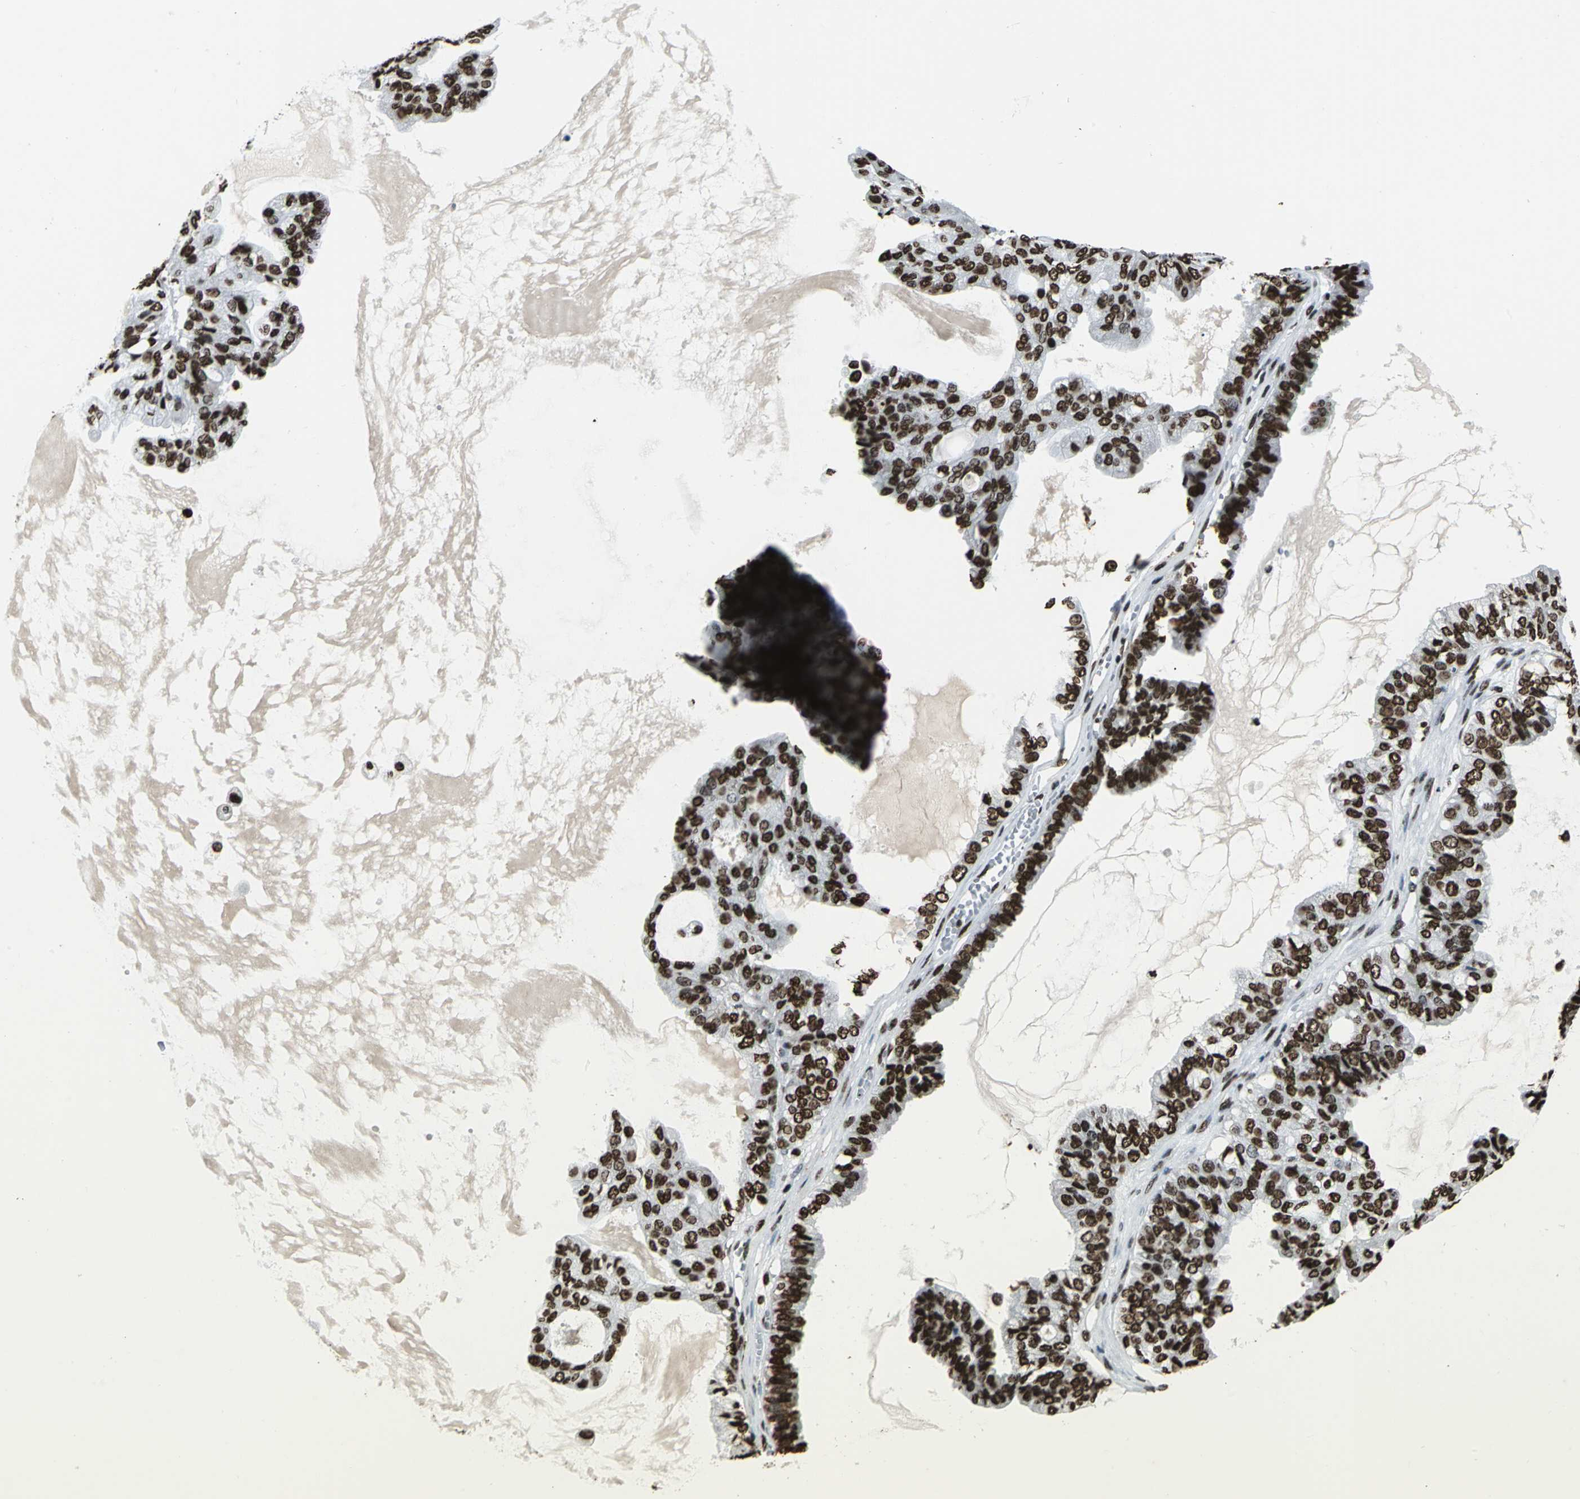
{"staining": {"intensity": "strong", "quantity": ">75%", "location": "nuclear"}, "tissue": "ovarian cancer", "cell_type": "Tumor cells", "image_type": "cancer", "snomed": [{"axis": "morphology", "description": "Carcinoma, NOS"}, {"axis": "morphology", "description": "Carcinoma, endometroid"}, {"axis": "topography", "description": "Ovary"}], "caption": "About >75% of tumor cells in ovarian endometroid carcinoma reveal strong nuclear protein staining as visualized by brown immunohistochemical staining.", "gene": "APEX1", "patient": {"sex": "female", "age": 50}}